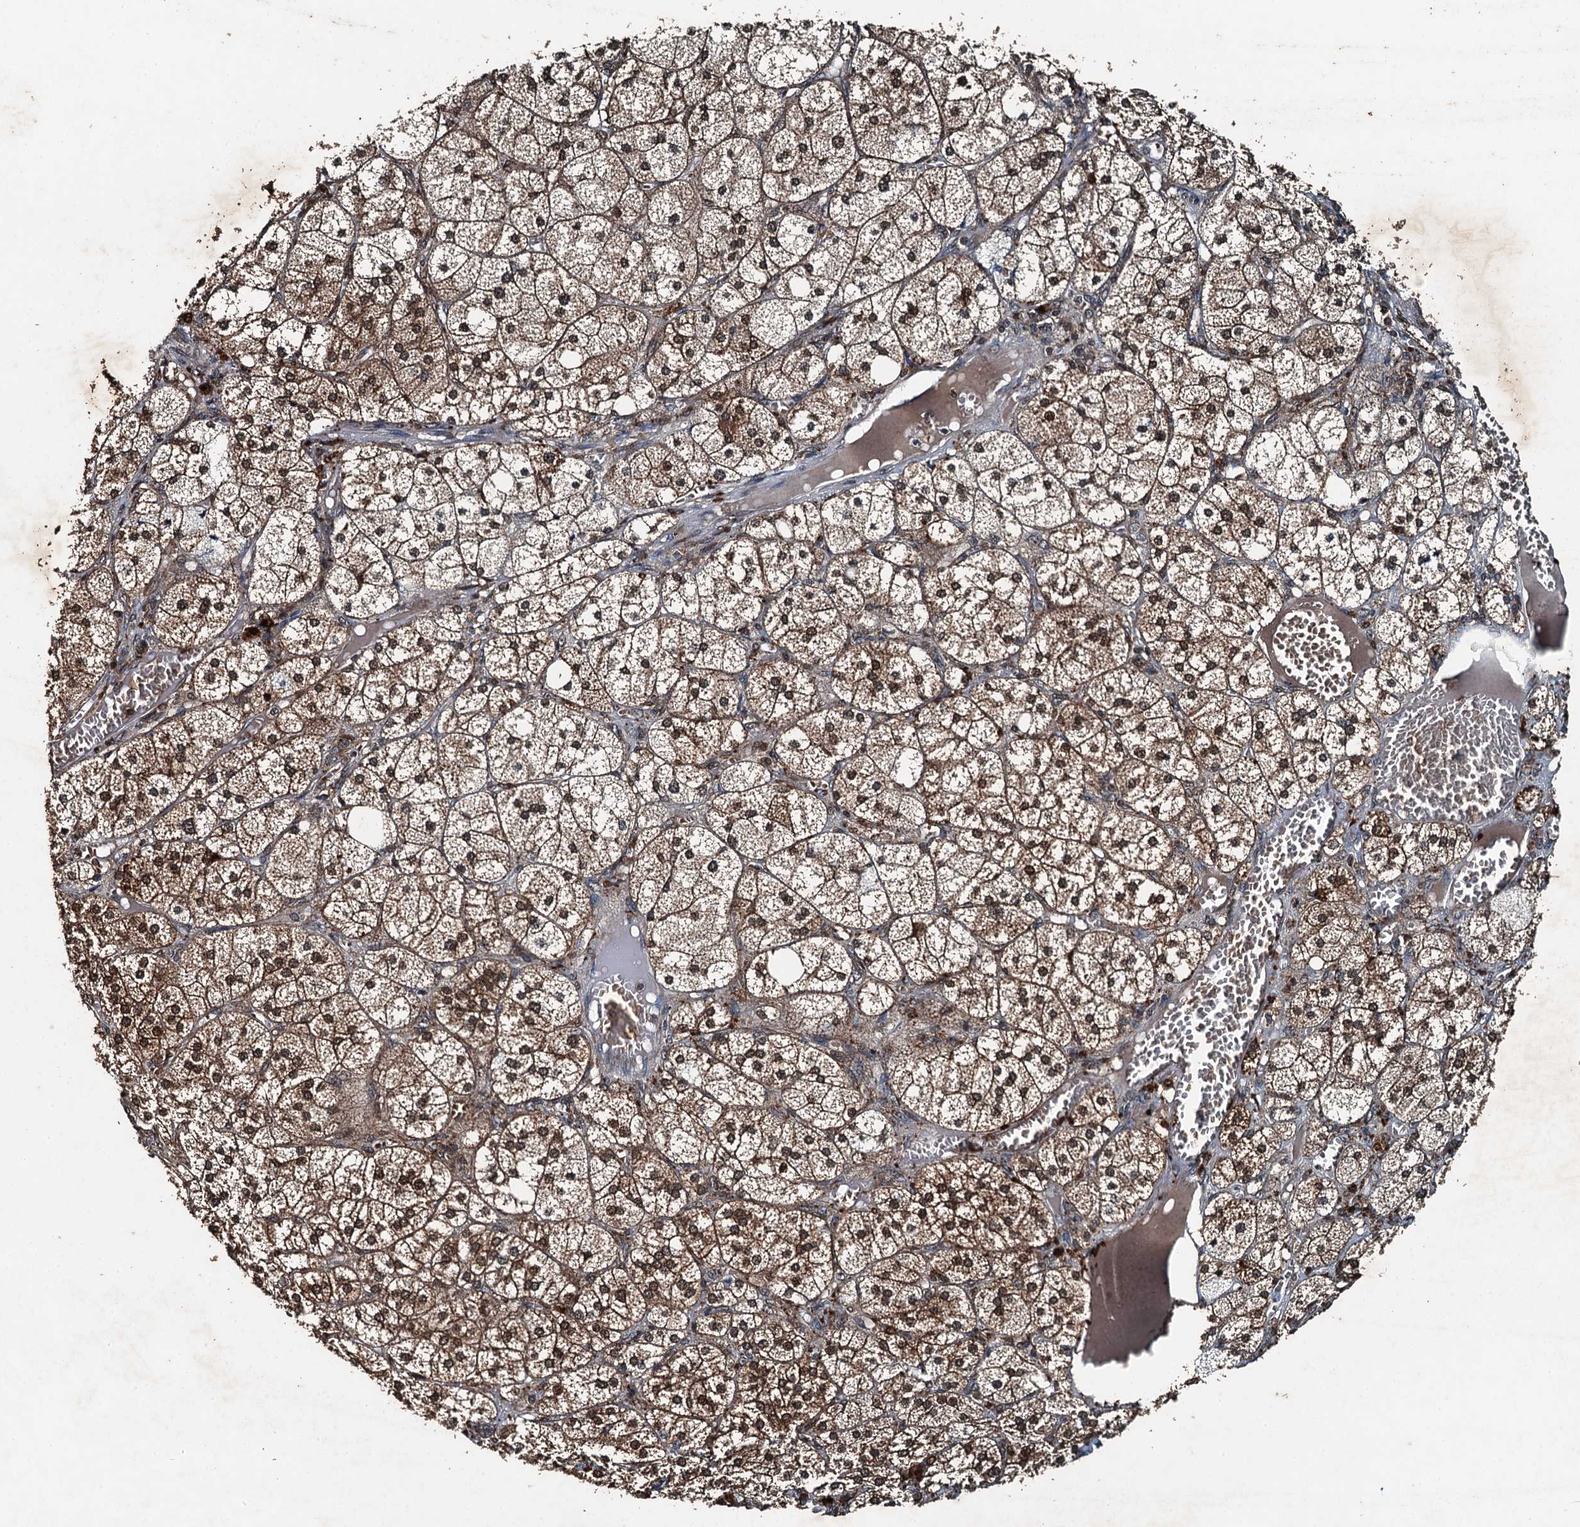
{"staining": {"intensity": "strong", "quantity": "25%-75%", "location": "cytoplasmic/membranous,nuclear"}, "tissue": "adrenal gland", "cell_type": "Glandular cells", "image_type": "normal", "snomed": [{"axis": "morphology", "description": "Normal tissue, NOS"}, {"axis": "topography", "description": "Adrenal gland"}], "caption": "Brown immunohistochemical staining in unremarkable adrenal gland displays strong cytoplasmic/membranous,nuclear expression in approximately 25%-75% of glandular cells.", "gene": "TCTN1", "patient": {"sex": "female", "age": 61}}